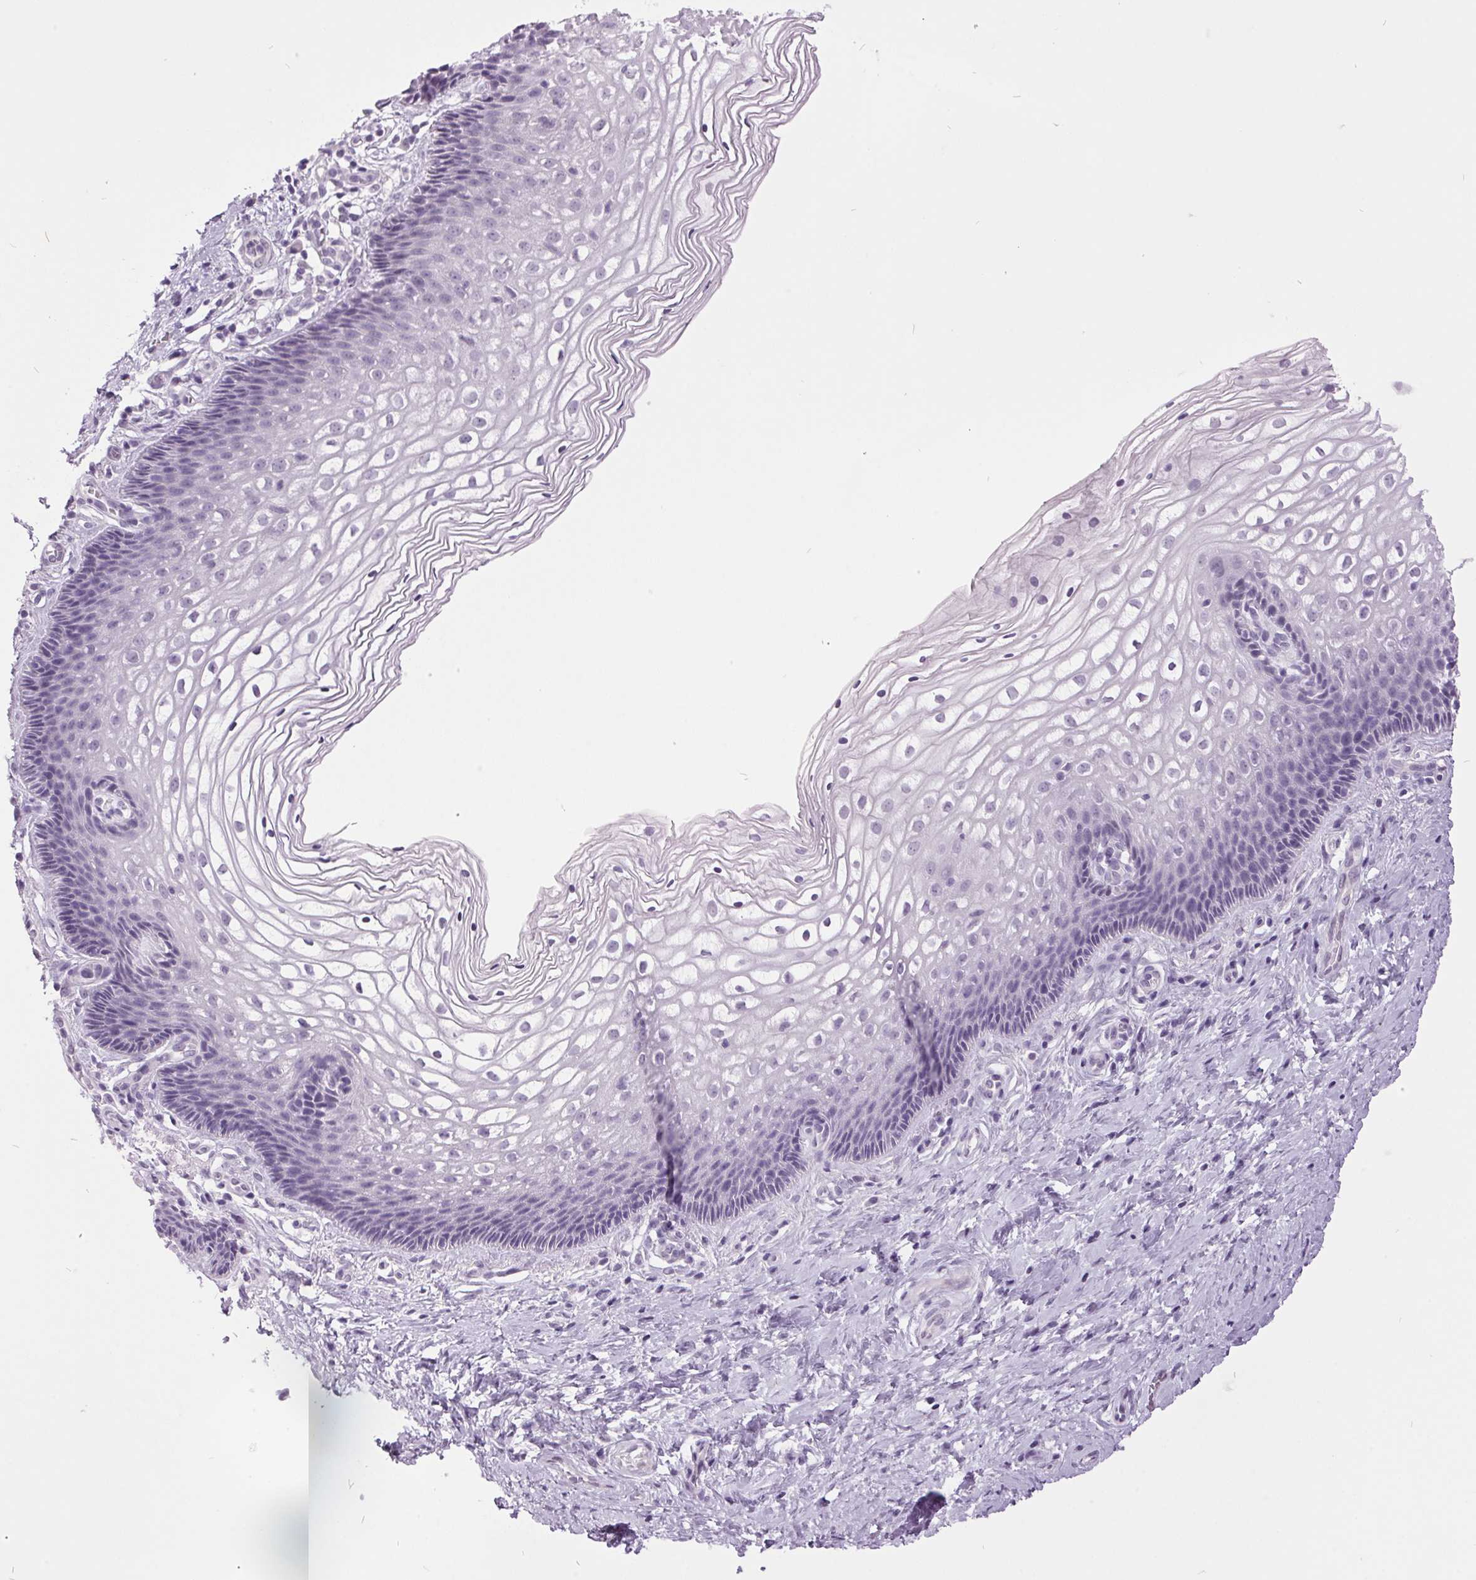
{"staining": {"intensity": "negative", "quantity": "none", "location": "none"}, "tissue": "cervix", "cell_type": "Glandular cells", "image_type": "normal", "snomed": [{"axis": "morphology", "description": "Normal tissue, NOS"}, {"axis": "topography", "description": "Cervix"}], "caption": "Protein analysis of normal cervix reveals no significant positivity in glandular cells.", "gene": "ODAD2", "patient": {"sex": "female", "age": 34}}